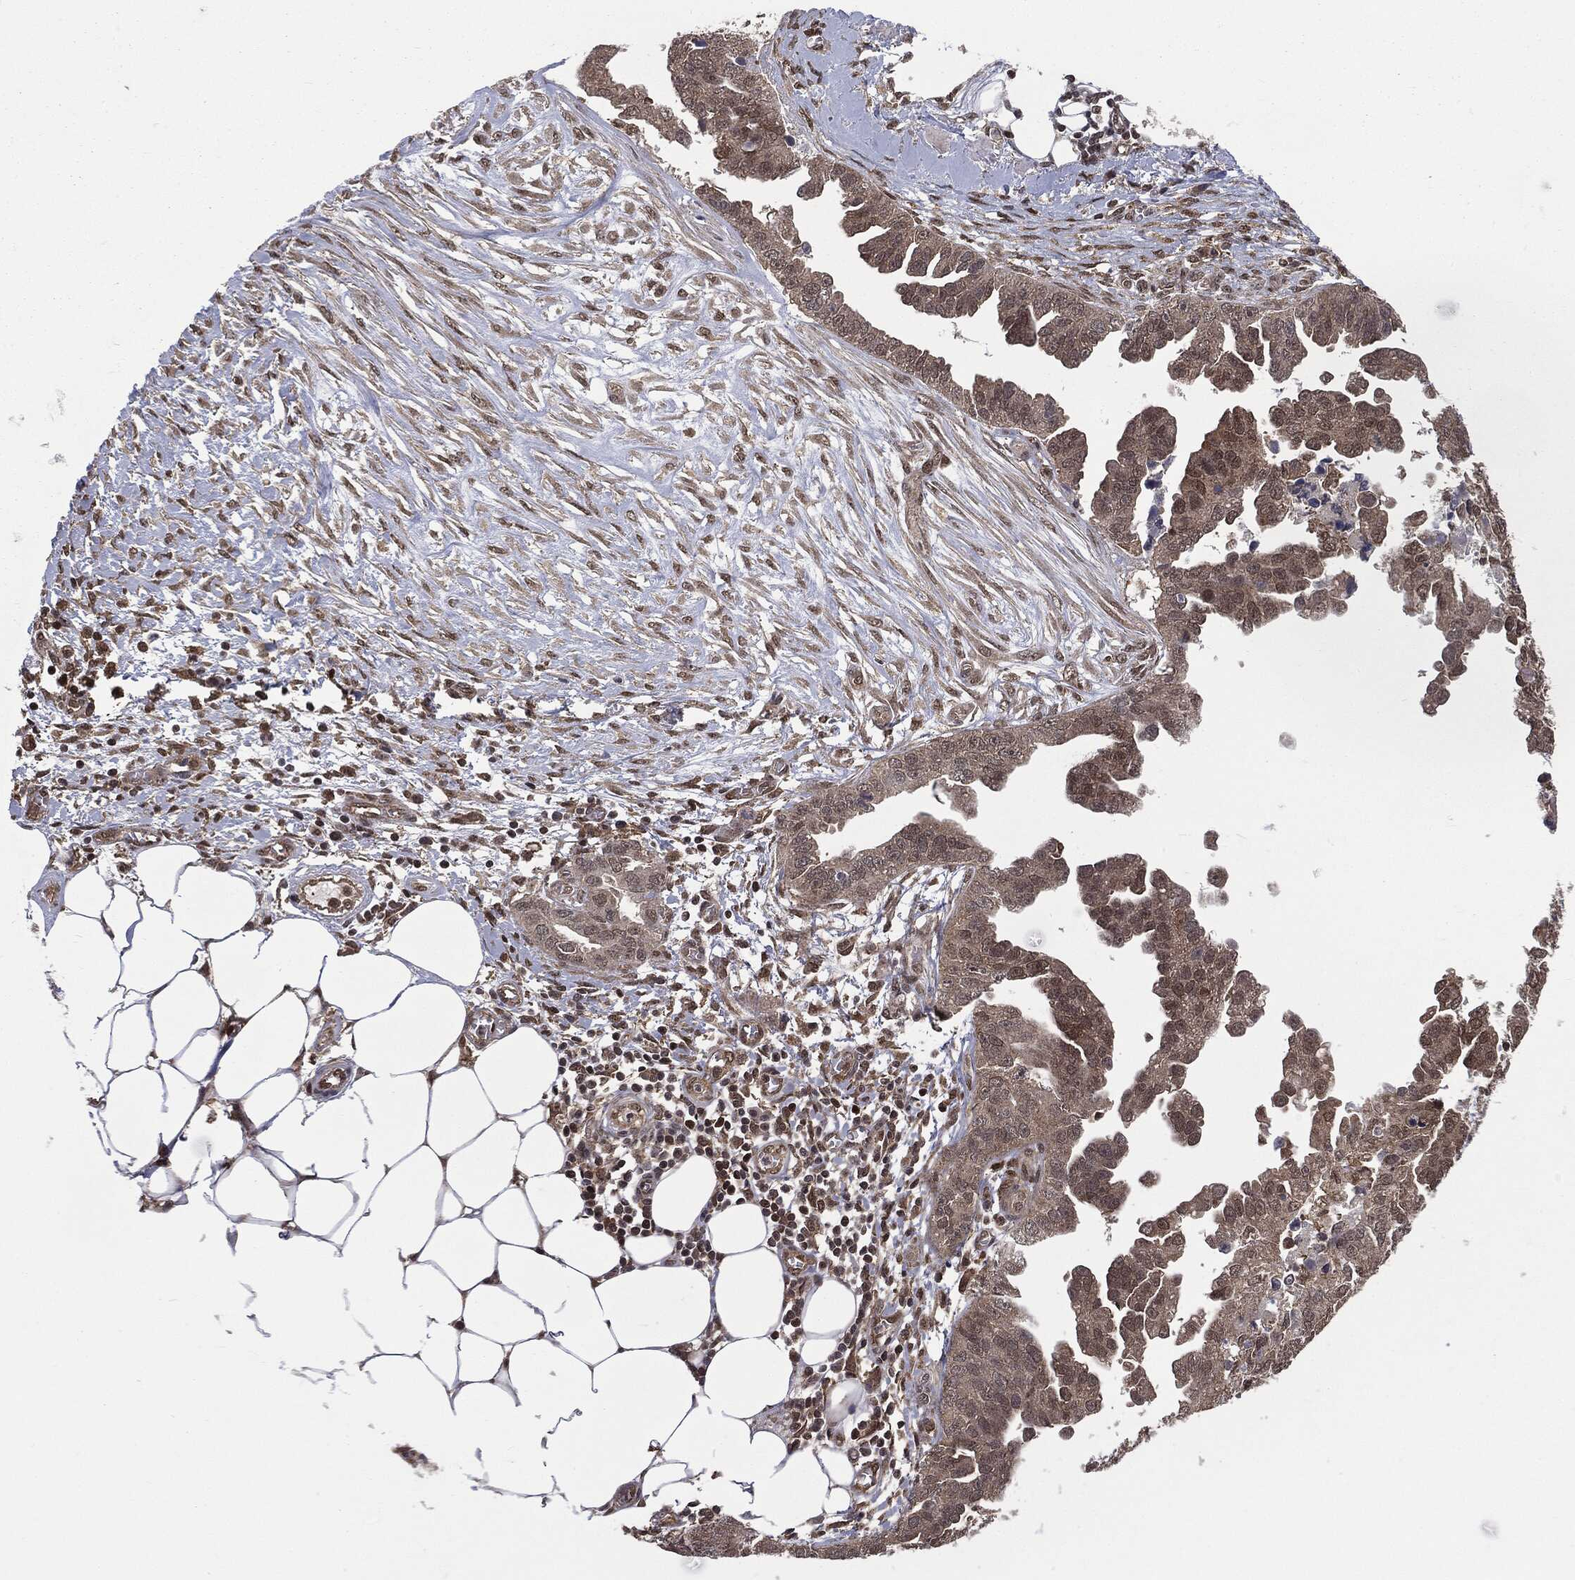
{"staining": {"intensity": "weak", "quantity": "<25%", "location": "cytoplasmic/membranous,nuclear"}, "tissue": "ovarian cancer", "cell_type": "Tumor cells", "image_type": "cancer", "snomed": [{"axis": "morphology", "description": "Cystadenocarcinoma, serous, NOS"}, {"axis": "topography", "description": "Ovary"}], "caption": "IHC micrograph of neoplastic tissue: human serous cystadenocarcinoma (ovarian) stained with DAB (3,3'-diaminobenzidine) exhibits no significant protein positivity in tumor cells.", "gene": "PTPA", "patient": {"sex": "female", "age": 75}}